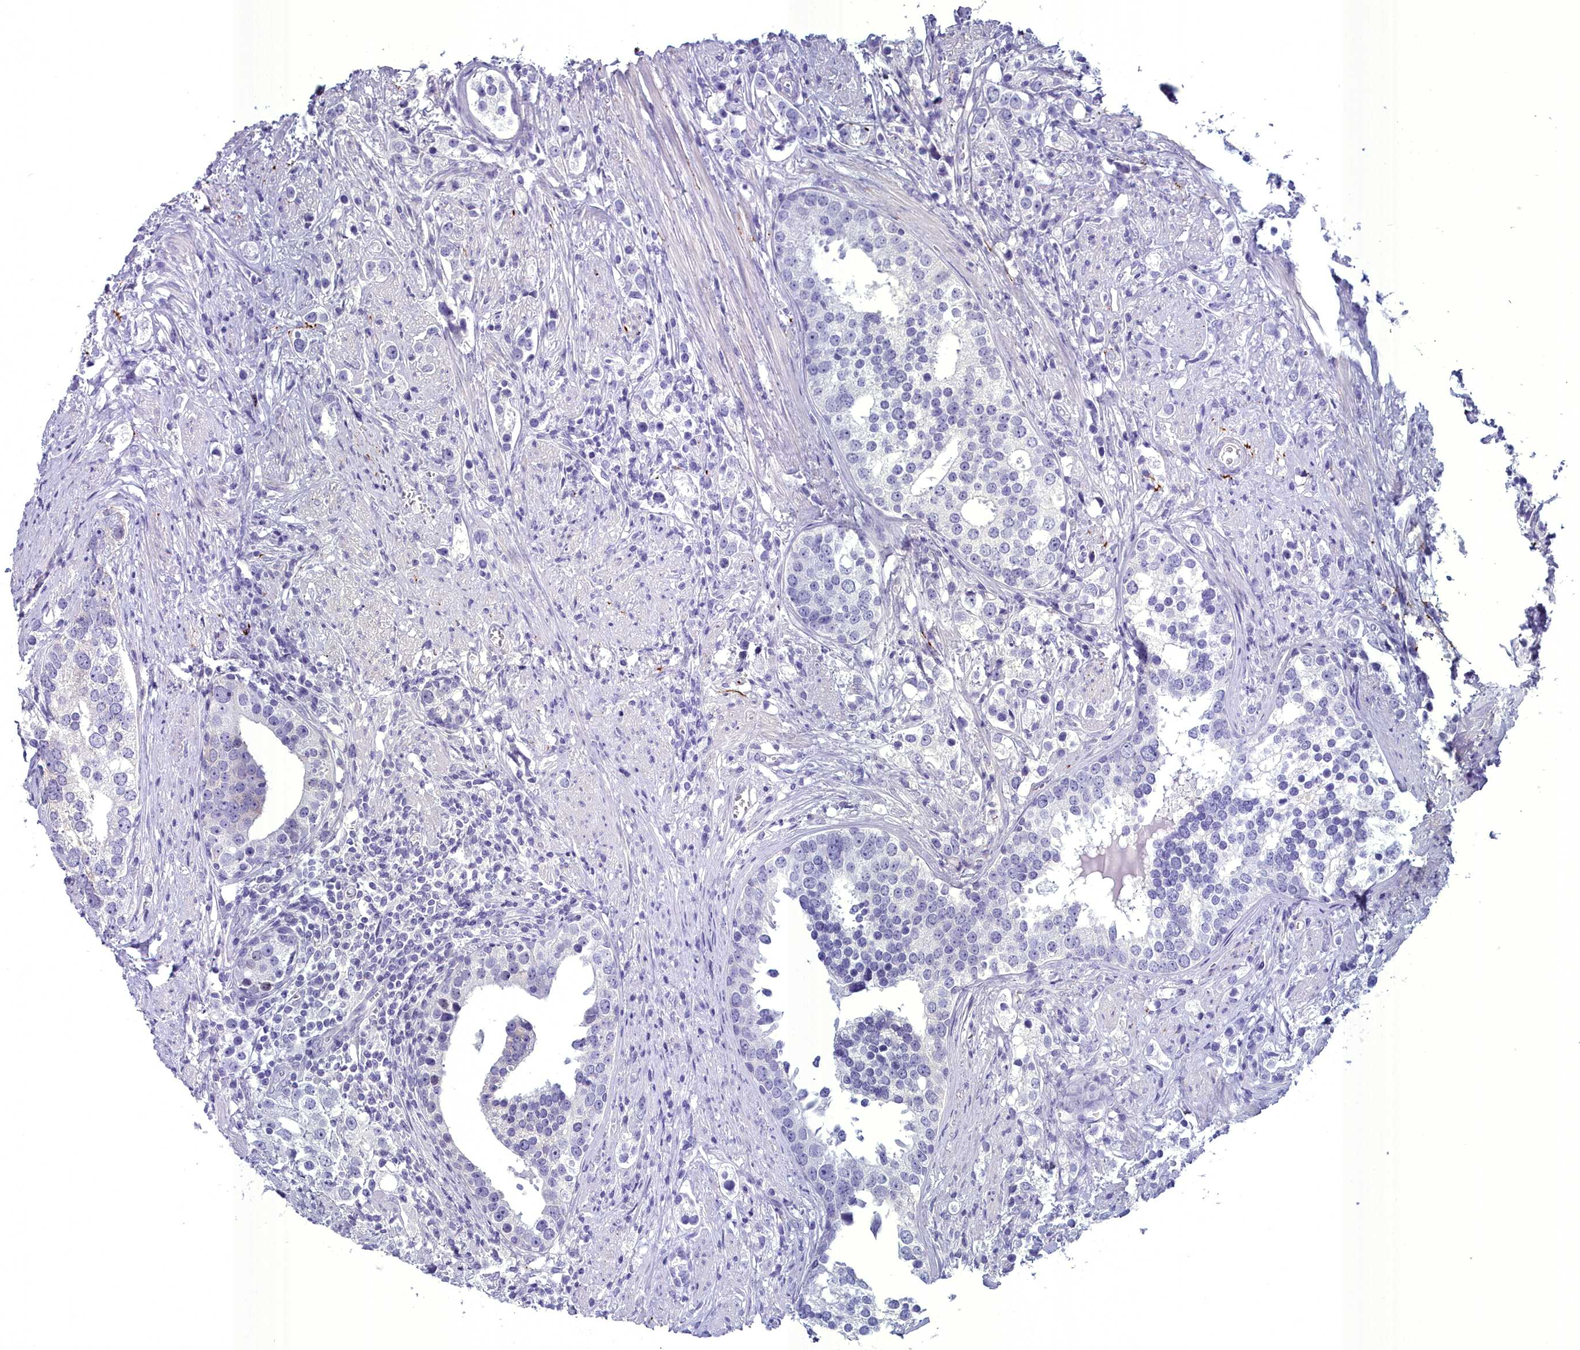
{"staining": {"intensity": "negative", "quantity": "none", "location": "none"}, "tissue": "prostate cancer", "cell_type": "Tumor cells", "image_type": "cancer", "snomed": [{"axis": "morphology", "description": "Adenocarcinoma, High grade"}, {"axis": "topography", "description": "Prostate"}], "caption": "Immunohistochemical staining of human prostate high-grade adenocarcinoma displays no significant positivity in tumor cells.", "gene": "MAP6", "patient": {"sex": "male", "age": 71}}